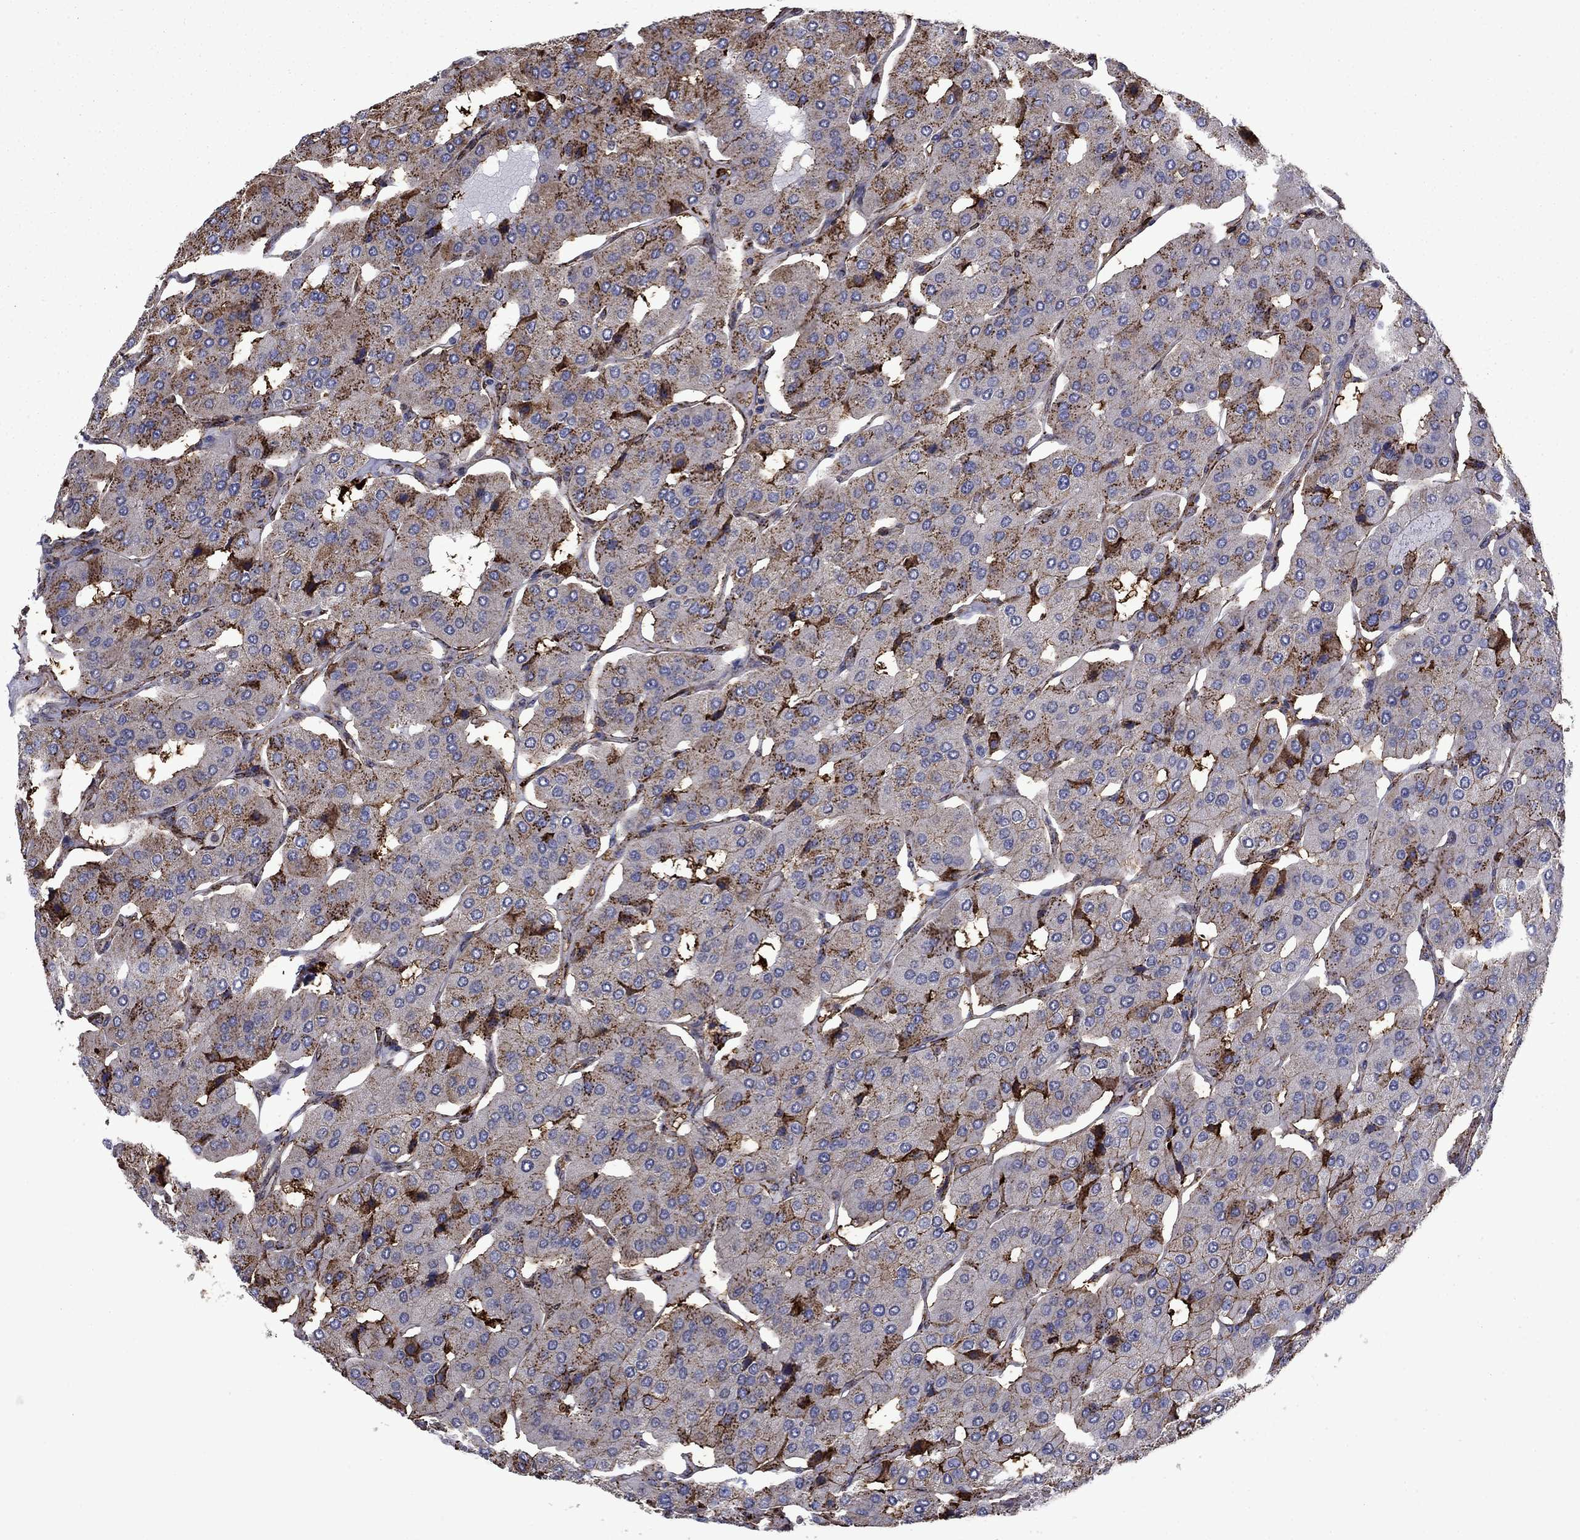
{"staining": {"intensity": "moderate", "quantity": "25%-75%", "location": "cytoplasmic/membranous"}, "tissue": "parathyroid gland", "cell_type": "Glandular cells", "image_type": "normal", "snomed": [{"axis": "morphology", "description": "Normal tissue, NOS"}, {"axis": "morphology", "description": "Adenoma, NOS"}, {"axis": "topography", "description": "Parathyroid gland"}], "caption": "Immunohistochemical staining of benign human parathyroid gland reveals 25%-75% levels of moderate cytoplasmic/membranous protein expression in about 25%-75% of glandular cells.", "gene": "PLAU", "patient": {"sex": "female", "age": 86}}